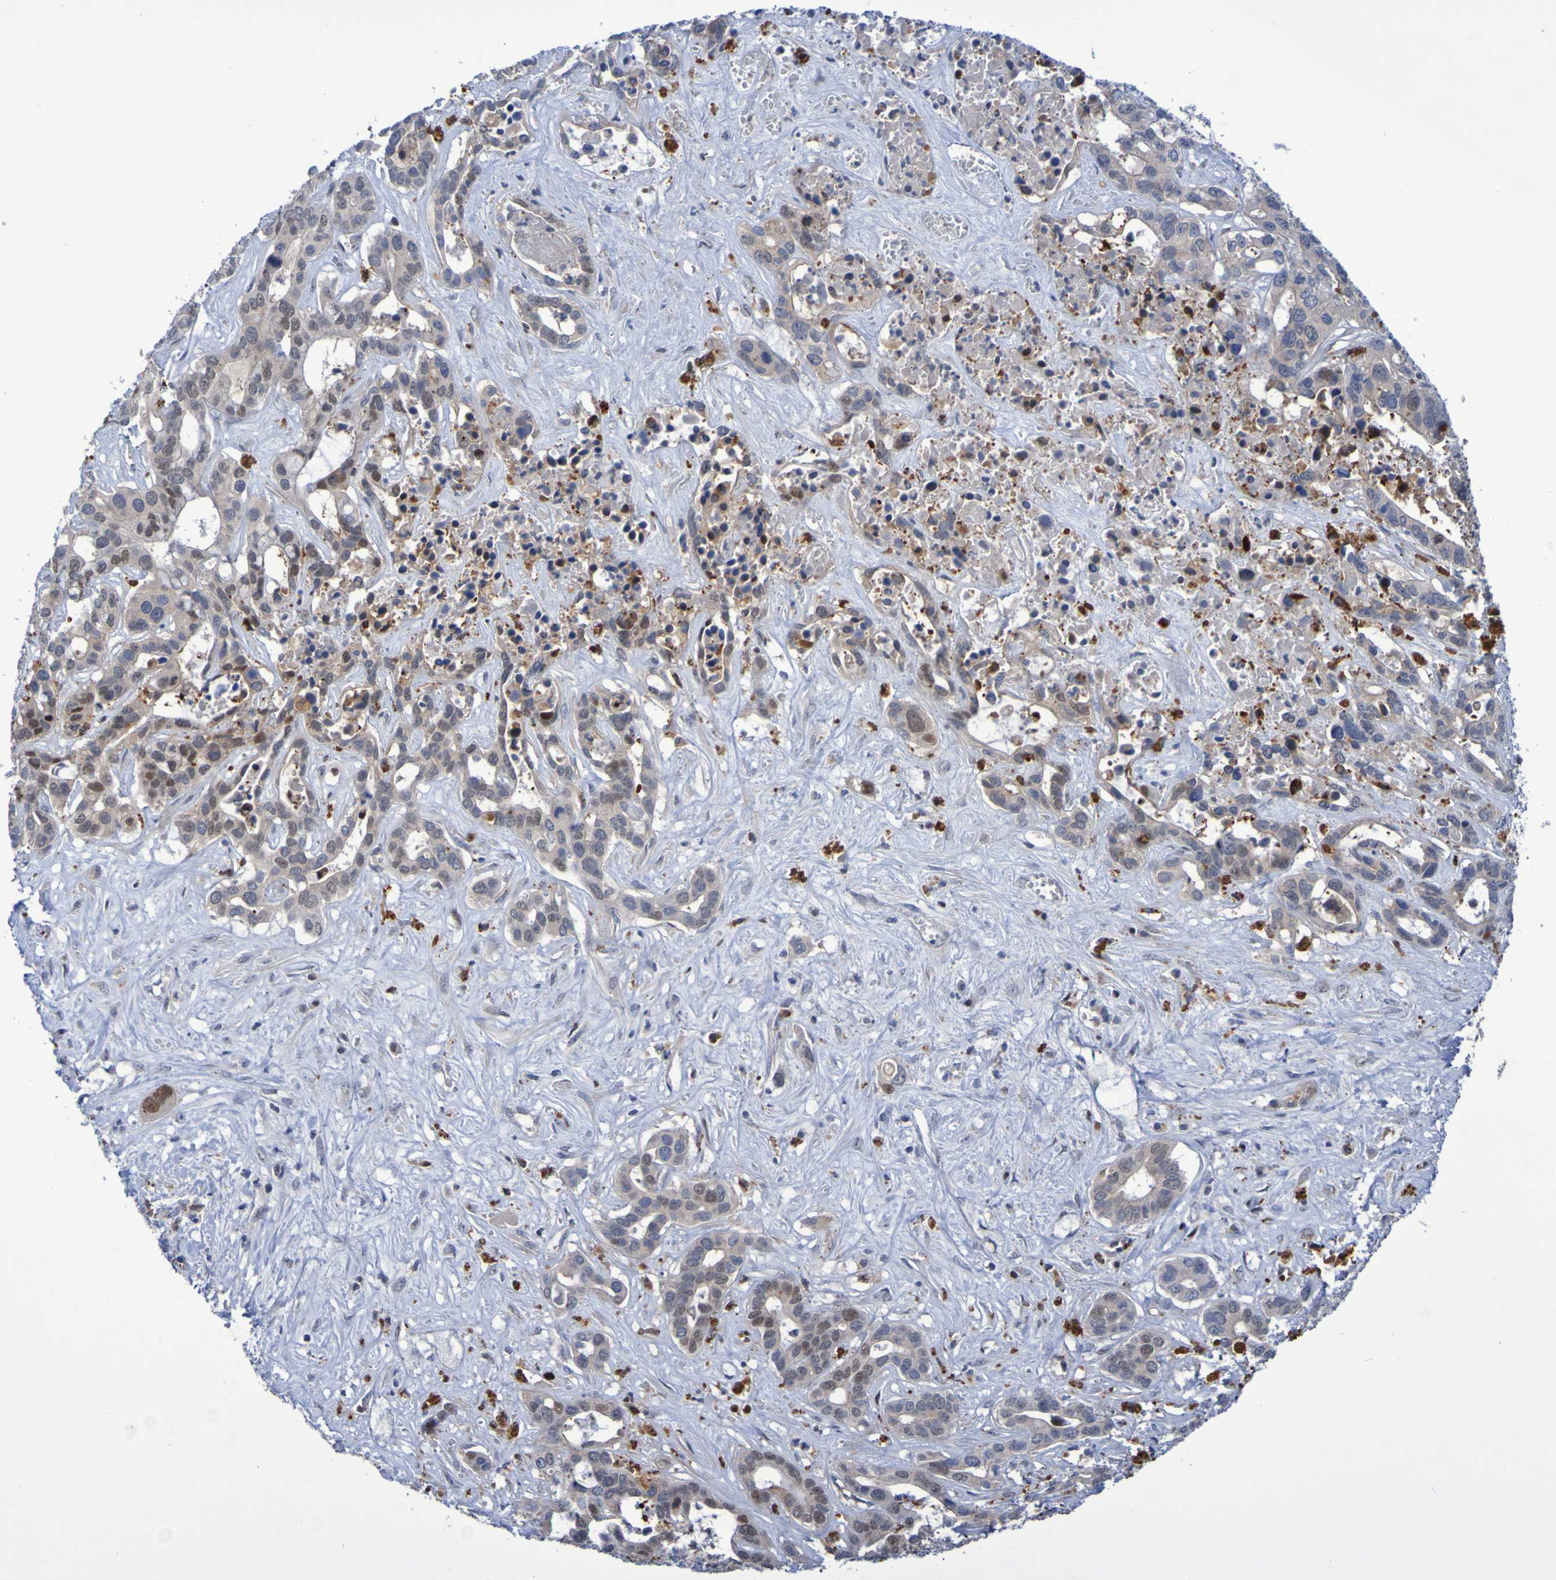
{"staining": {"intensity": "moderate", "quantity": "<25%", "location": "nuclear"}, "tissue": "liver cancer", "cell_type": "Tumor cells", "image_type": "cancer", "snomed": [{"axis": "morphology", "description": "Cholangiocarcinoma"}, {"axis": "topography", "description": "Liver"}], "caption": "Immunohistochemistry (IHC) micrograph of neoplastic tissue: liver cancer stained using immunohistochemistry (IHC) reveals low levels of moderate protein expression localized specifically in the nuclear of tumor cells, appearing as a nuclear brown color.", "gene": "FBP2", "patient": {"sex": "female", "age": 65}}